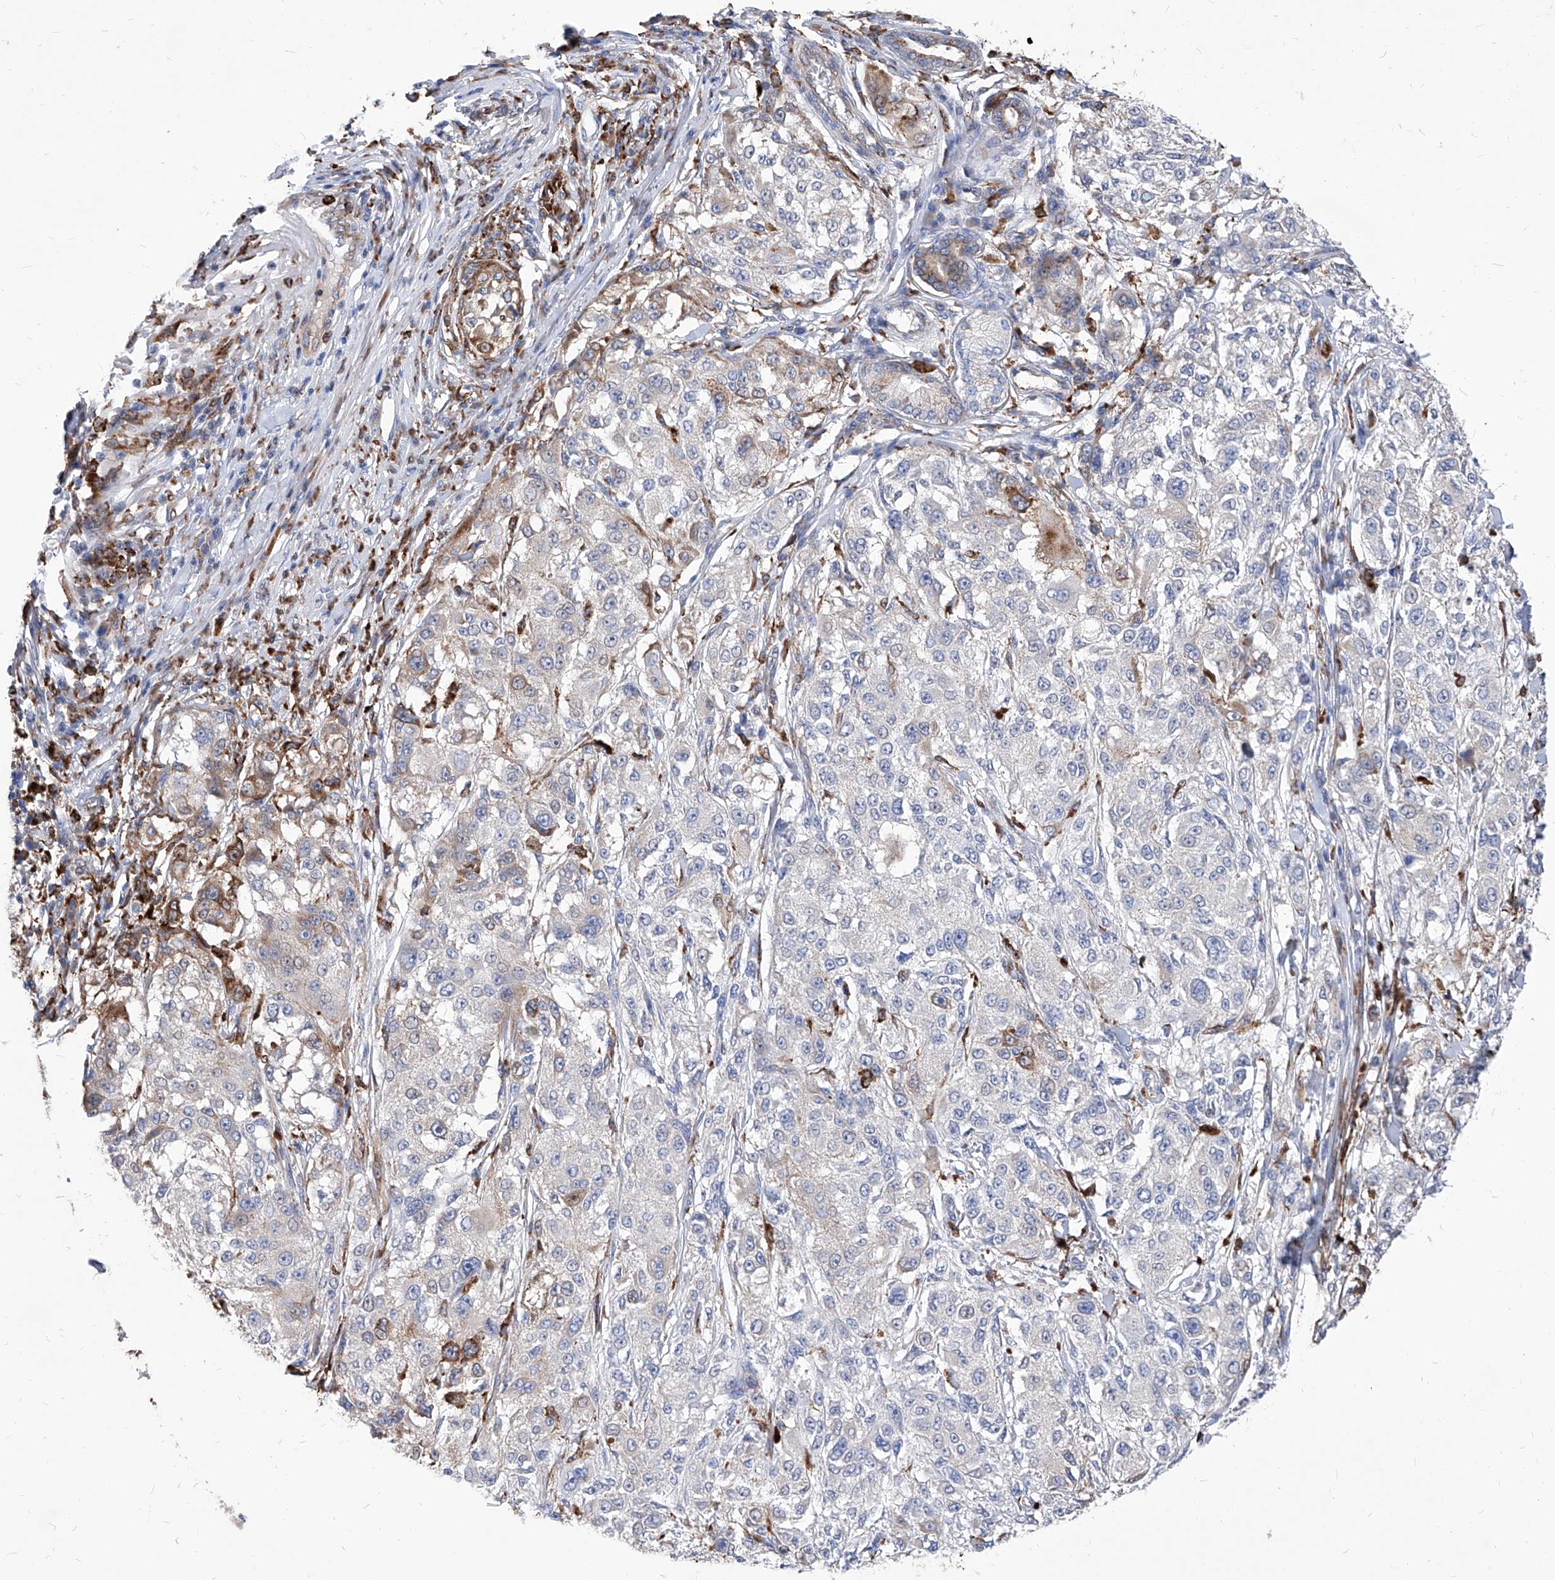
{"staining": {"intensity": "moderate", "quantity": "<25%", "location": "cytoplasmic/membranous"}, "tissue": "melanoma", "cell_type": "Tumor cells", "image_type": "cancer", "snomed": [{"axis": "morphology", "description": "Necrosis, NOS"}, {"axis": "morphology", "description": "Malignant melanoma, NOS"}, {"axis": "topography", "description": "Skin"}], "caption": "A low amount of moderate cytoplasmic/membranous staining is identified in approximately <25% of tumor cells in malignant melanoma tissue.", "gene": "UBOX5", "patient": {"sex": "female", "age": 87}}